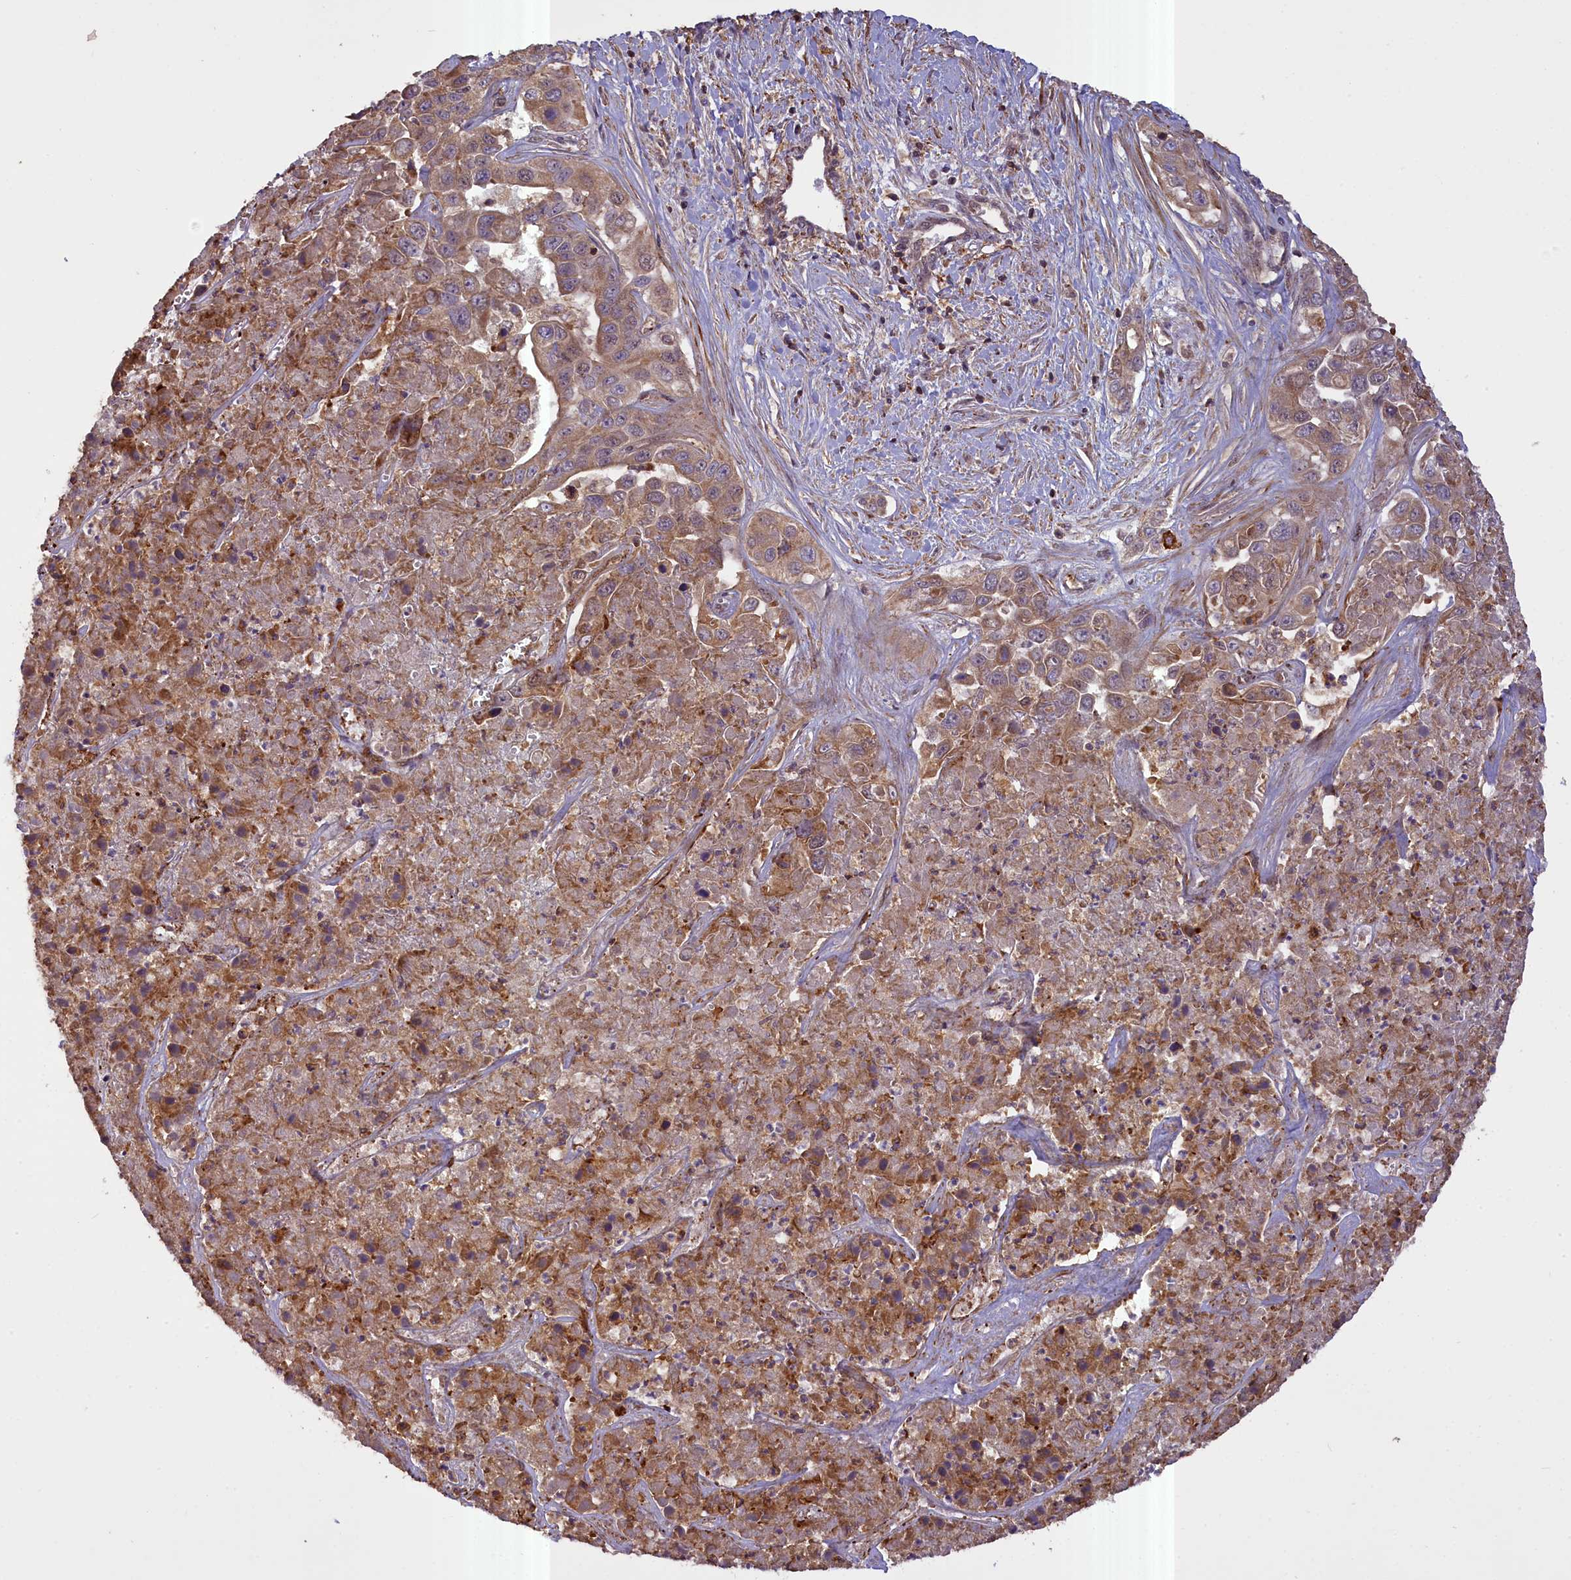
{"staining": {"intensity": "moderate", "quantity": ">75%", "location": "cytoplasmic/membranous"}, "tissue": "liver cancer", "cell_type": "Tumor cells", "image_type": "cancer", "snomed": [{"axis": "morphology", "description": "Cholangiocarcinoma"}, {"axis": "topography", "description": "Liver"}], "caption": "Protein positivity by immunohistochemistry (IHC) displays moderate cytoplasmic/membranous expression in approximately >75% of tumor cells in liver cholangiocarcinoma.", "gene": "FUZ", "patient": {"sex": "female", "age": 52}}